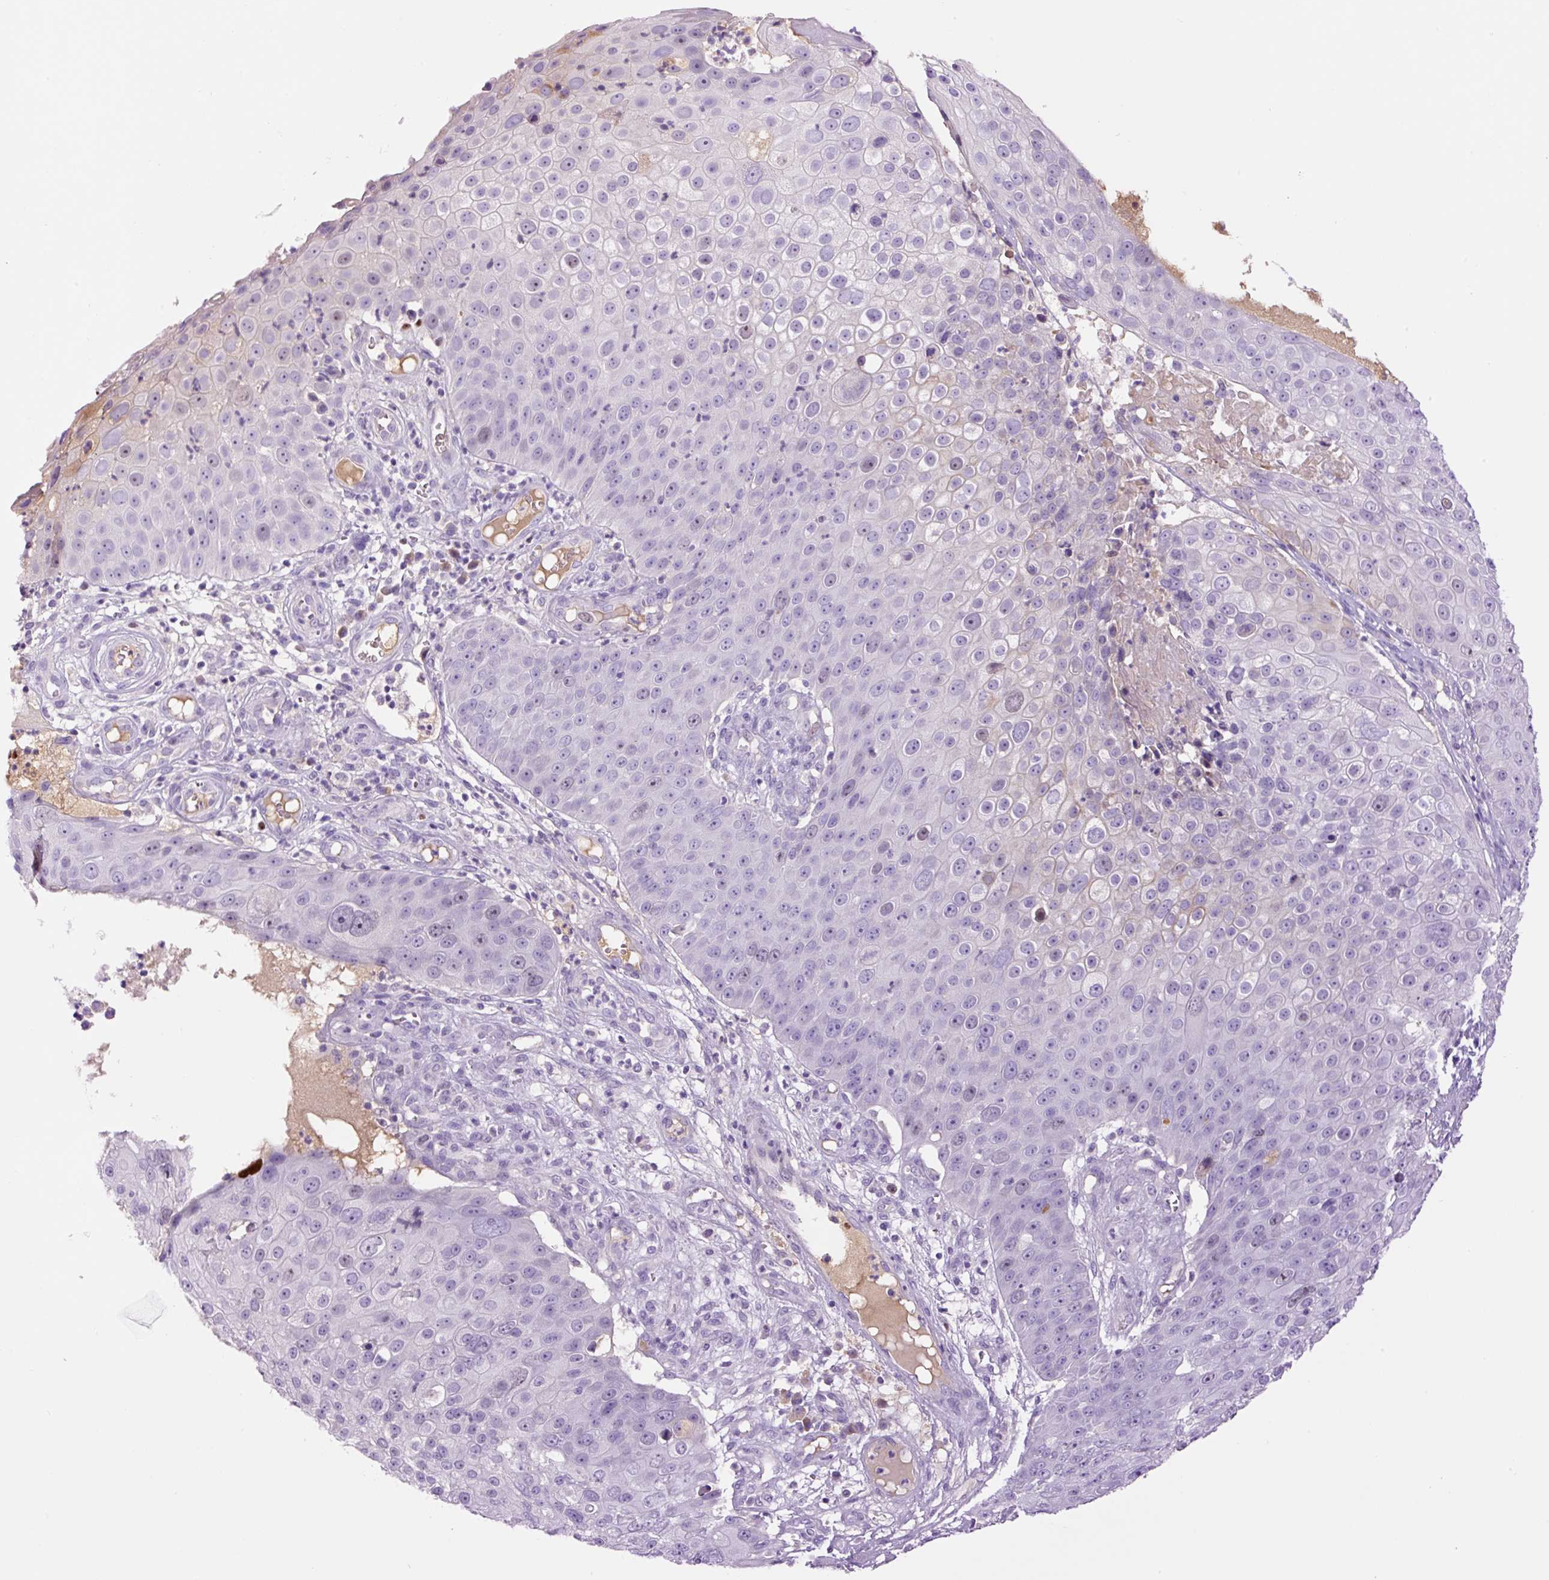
{"staining": {"intensity": "negative", "quantity": "none", "location": "none"}, "tissue": "skin cancer", "cell_type": "Tumor cells", "image_type": "cancer", "snomed": [{"axis": "morphology", "description": "Squamous cell carcinoma, NOS"}, {"axis": "topography", "description": "Skin"}], "caption": "Immunohistochemical staining of human skin cancer (squamous cell carcinoma) exhibits no significant expression in tumor cells.", "gene": "DPPA4", "patient": {"sex": "male", "age": 71}}